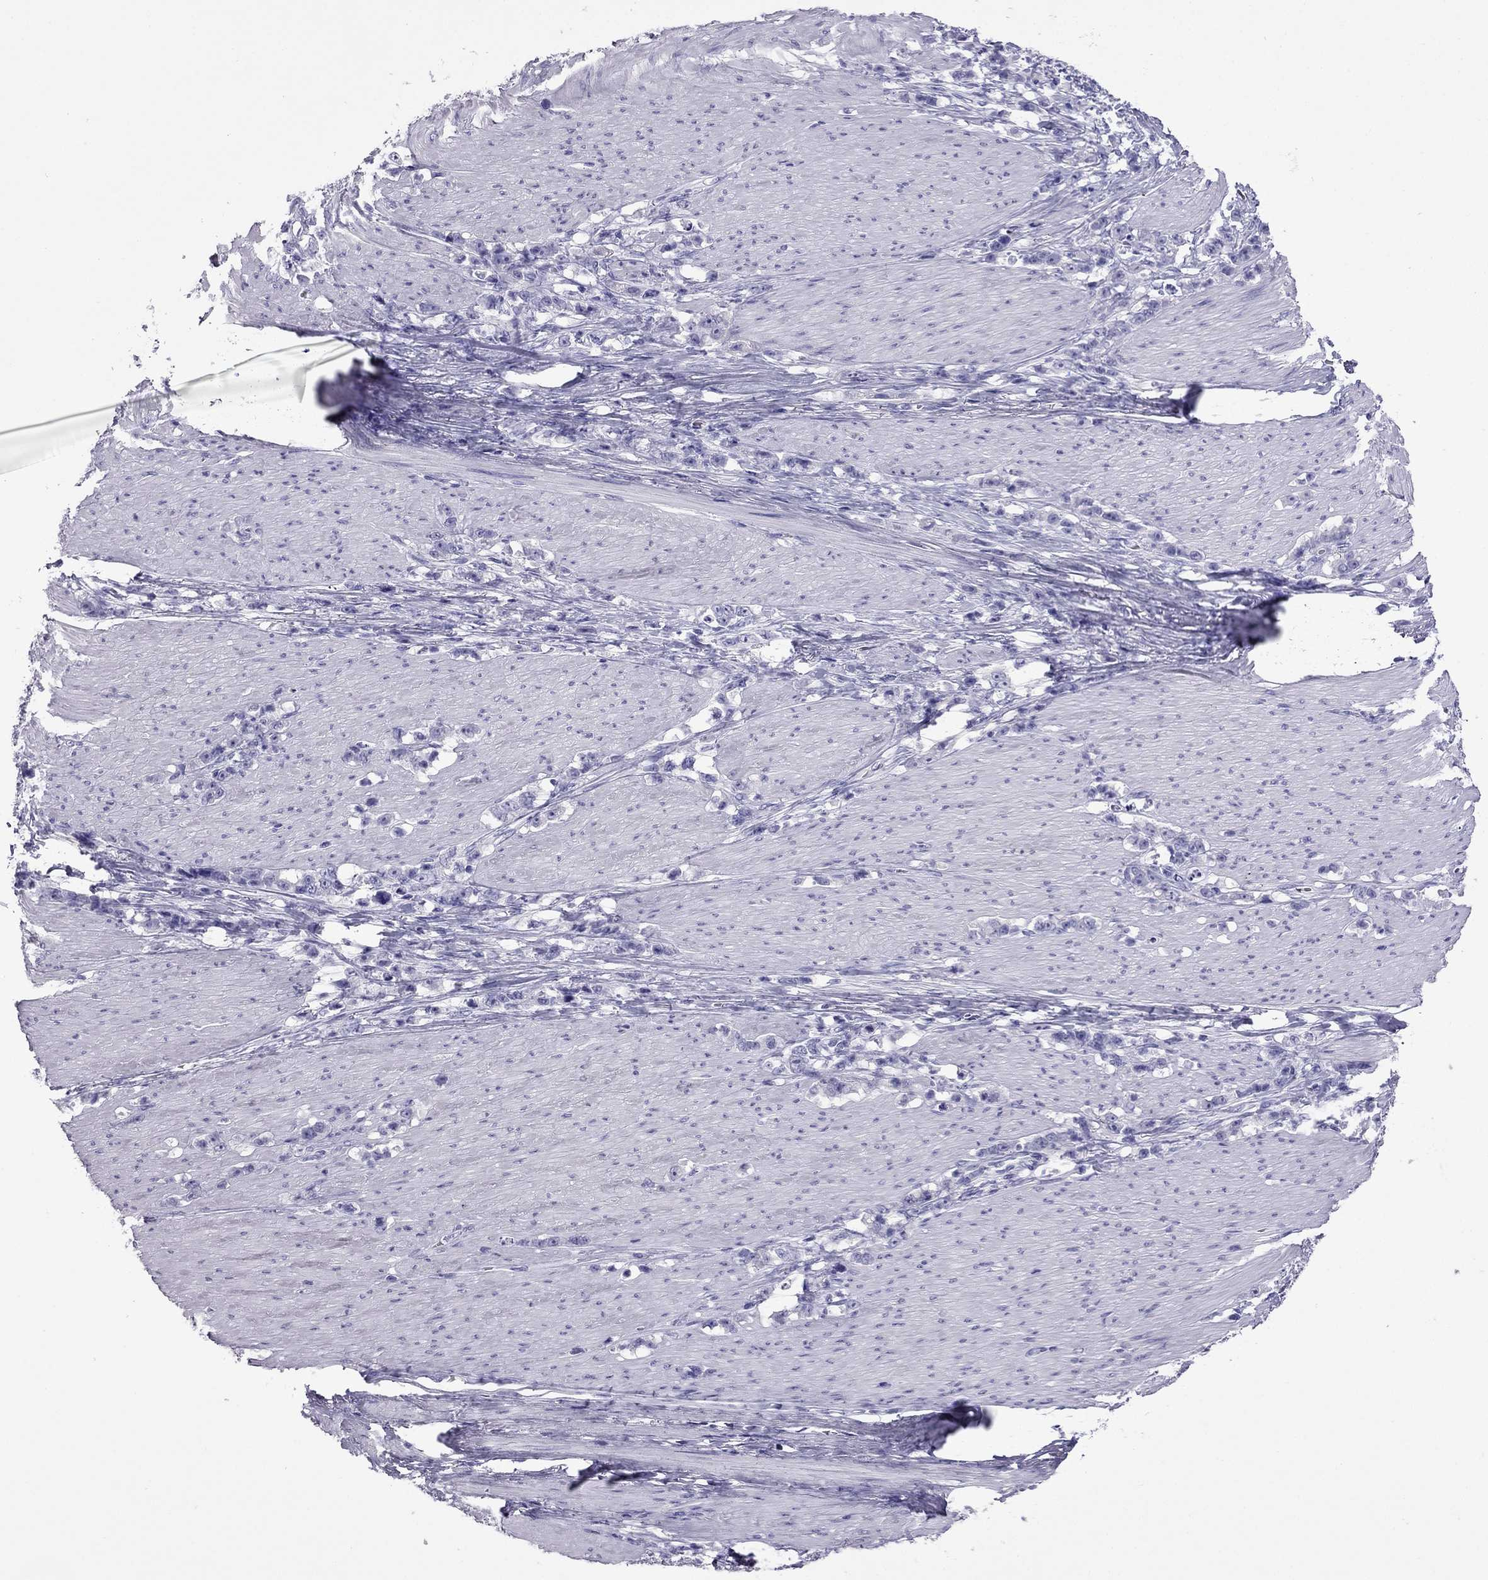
{"staining": {"intensity": "negative", "quantity": "none", "location": "none"}, "tissue": "stomach cancer", "cell_type": "Tumor cells", "image_type": "cancer", "snomed": [{"axis": "morphology", "description": "Adenocarcinoma, NOS"}, {"axis": "topography", "description": "Stomach, lower"}], "caption": "An IHC photomicrograph of adenocarcinoma (stomach) is shown. There is no staining in tumor cells of adenocarcinoma (stomach).", "gene": "CDHR4", "patient": {"sex": "male", "age": 88}}